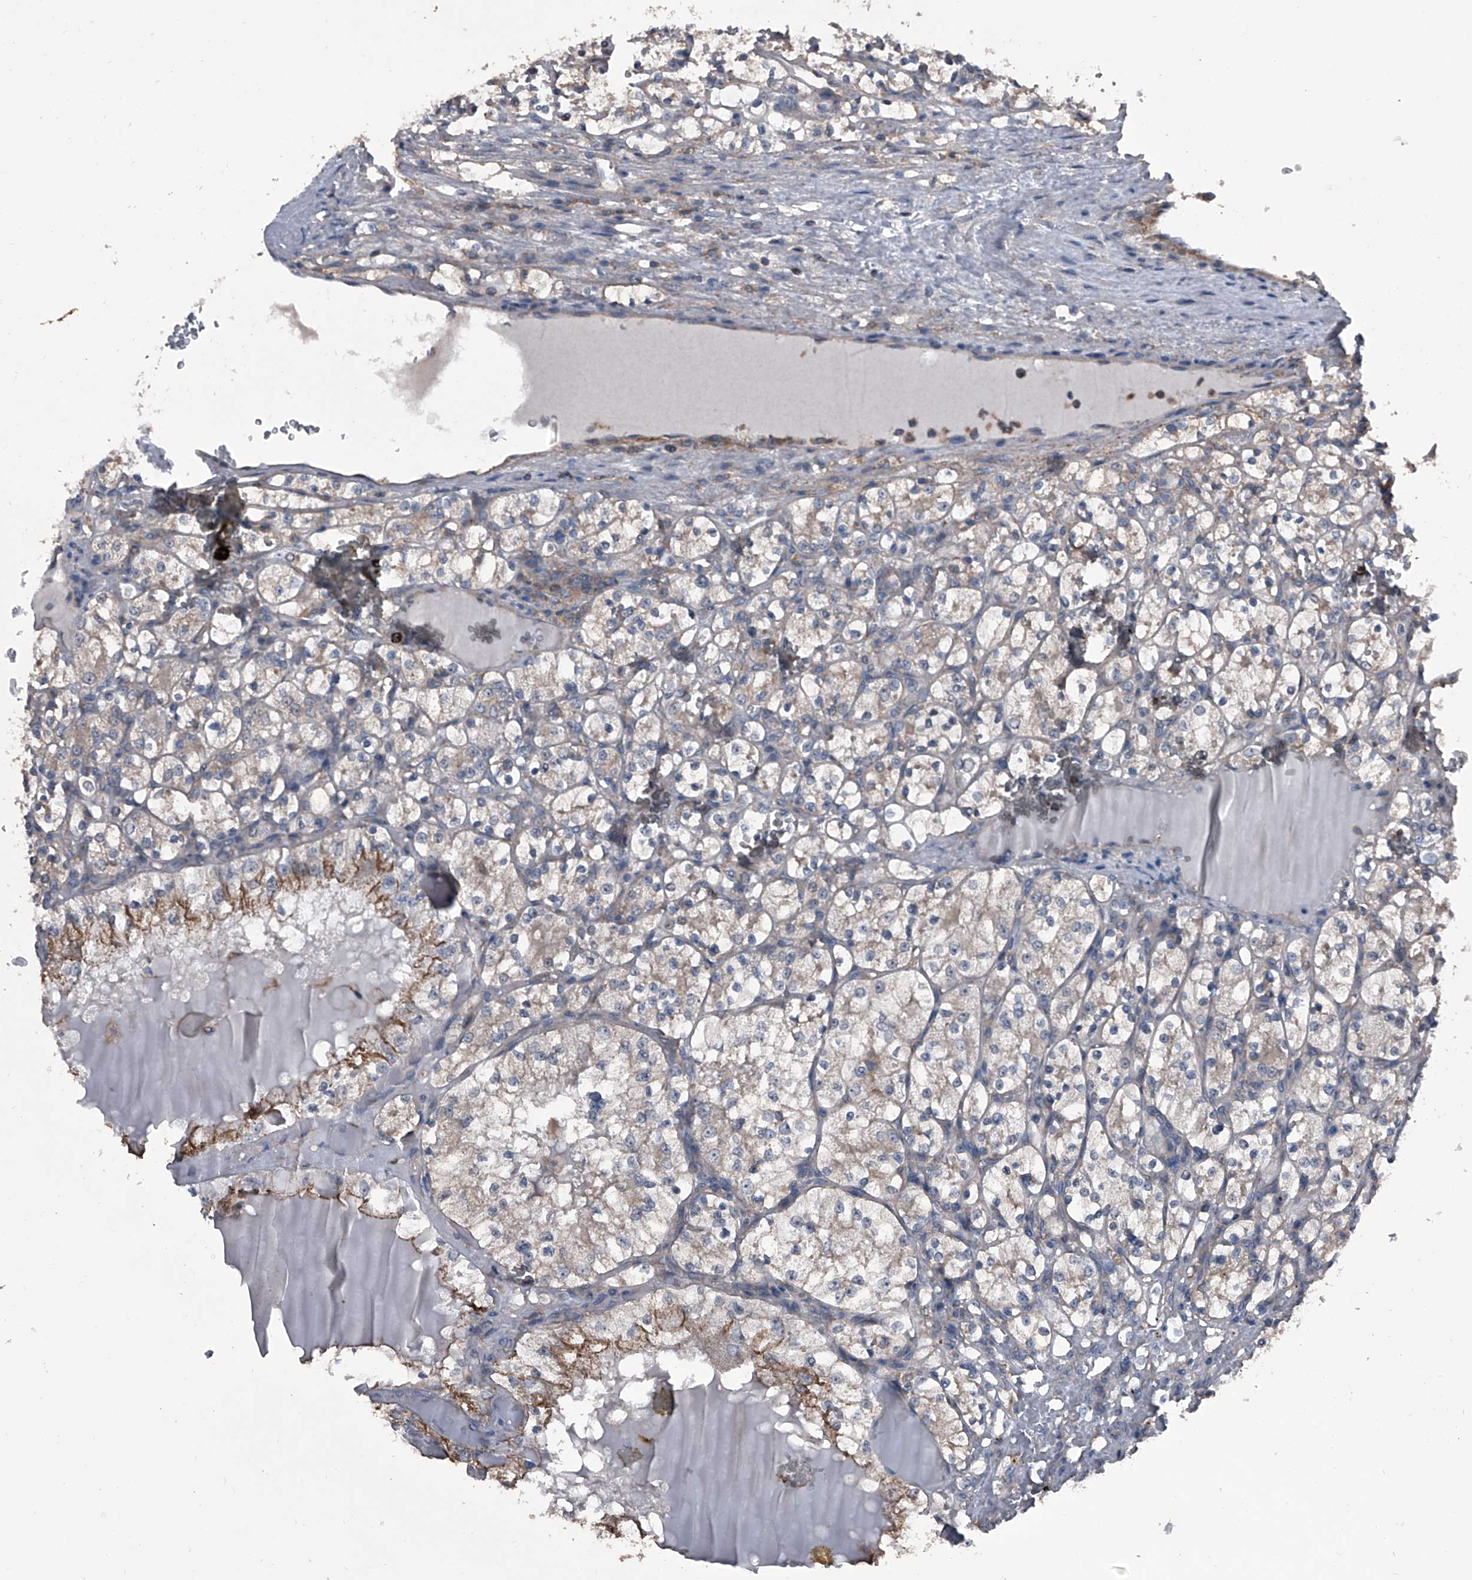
{"staining": {"intensity": "moderate", "quantity": "<25%", "location": "cytoplasmic/membranous"}, "tissue": "renal cancer", "cell_type": "Tumor cells", "image_type": "cancer", "snomed": [{"axis": "morphology", "description": "Adenocarcinoma, NOS"}, {"axis": "topography", "description": "Kidney"}], "caption": "Brown immunohistochemical staining in renal cancer (adenocarcinoma) exhibits moderate cytoplasmic/membranous expression in approximately <25% of tumor cells.", "gene": "PIP5K1A", "patient": {"sex": "female", "age": 69}}